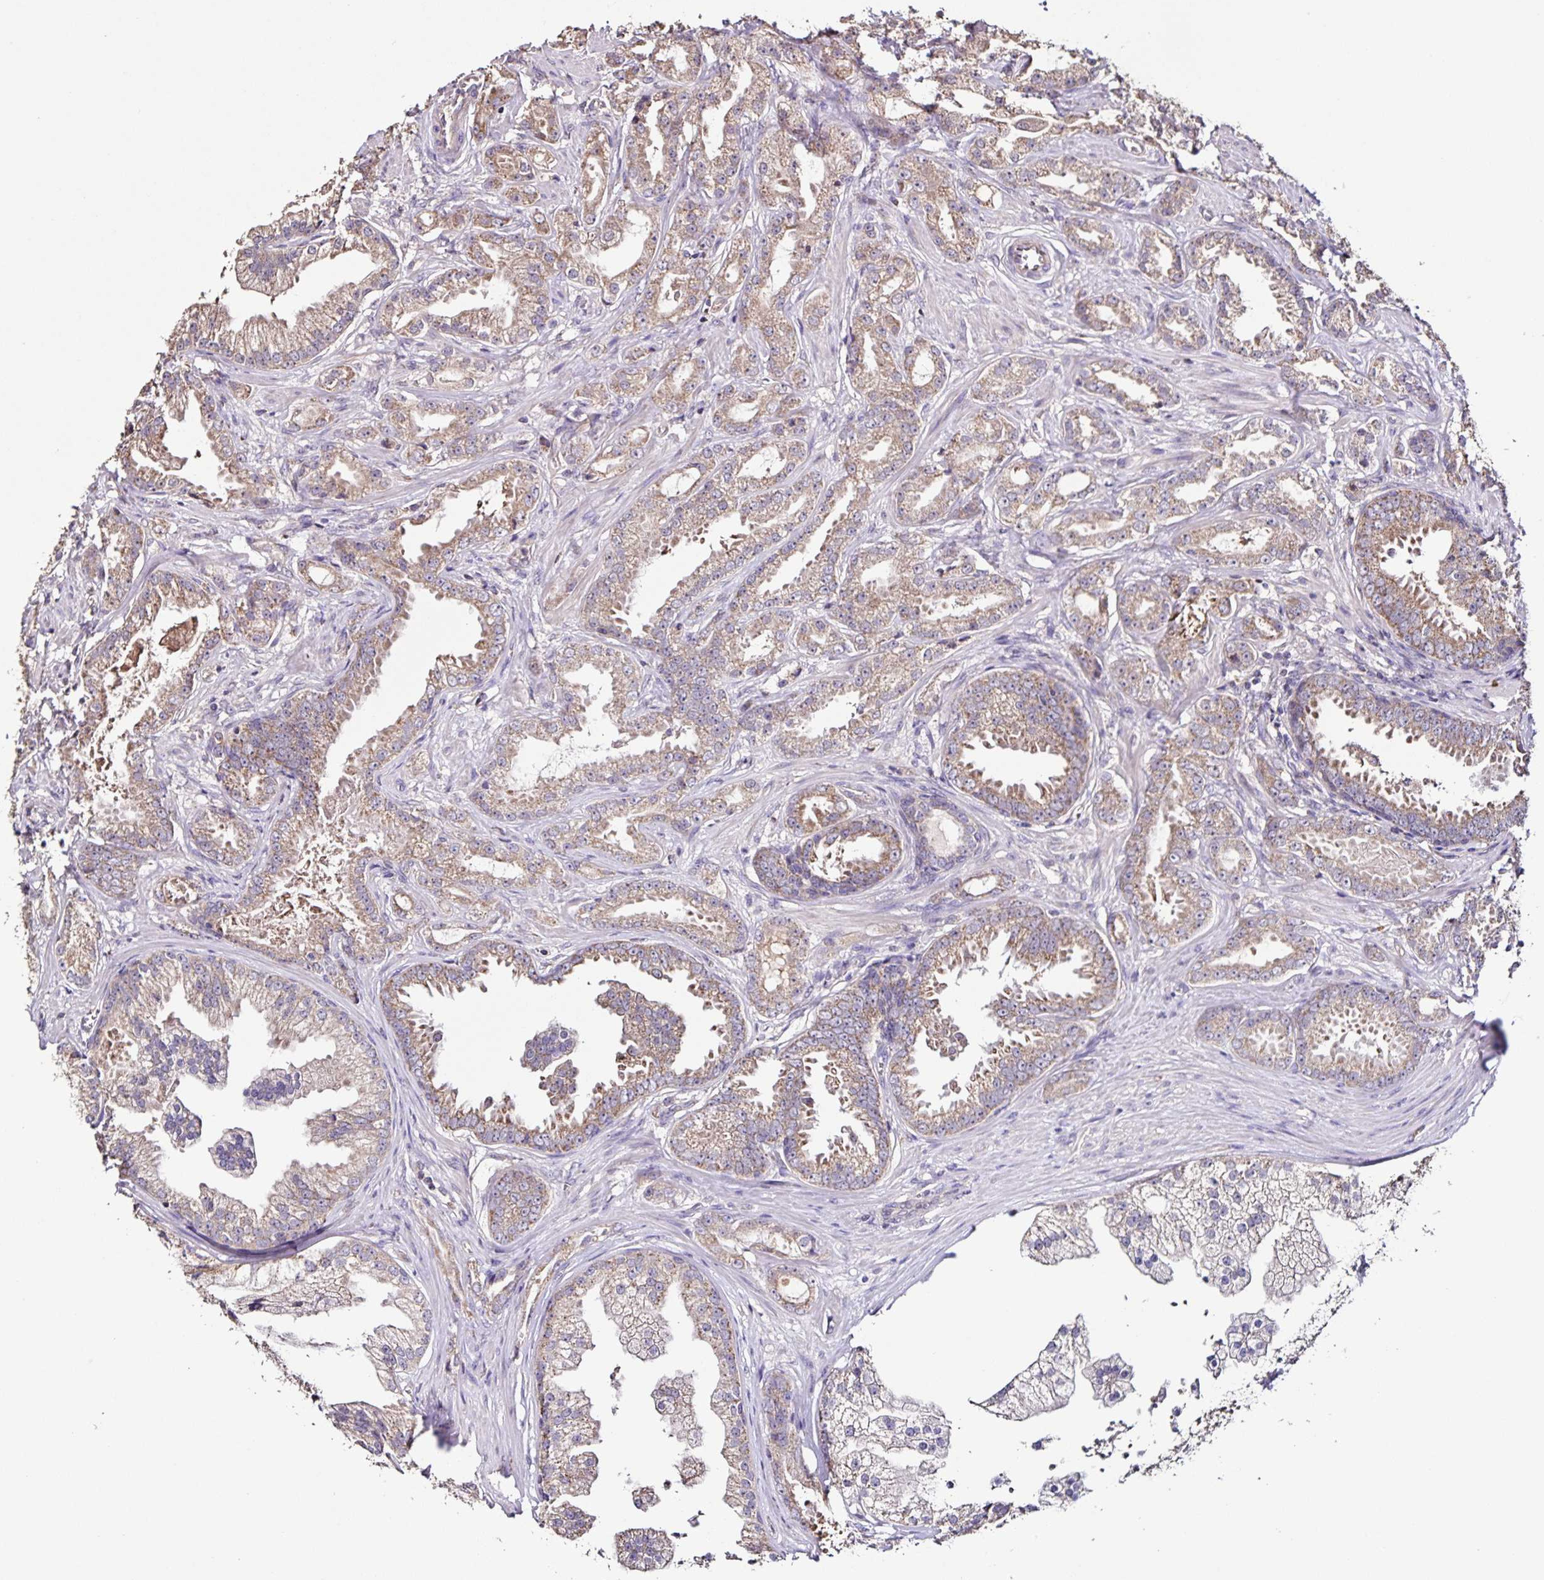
{"staining": {"intensity": "weak", "quantity": ">75%", "location": "cytoplasmic/membranous"}, "tissue": "prostate cancer", "cell_type": "Tumor cells", "image_type": "cancer", "snomed": [{"axis": "morphology", "description": "Adenocarcinoma, Low grade"}, {"axis": "topography", "description": "Prostate"}], "caption": "Immunohistochemical staining of low-grade adenocarcinoma (prostate) demonstrates low levels of weak cytoplasmic/membranous staining in about >75% of tumor cells.", "gene": "MAN1A1", "patient": {"sex": "male", "age": 65}}